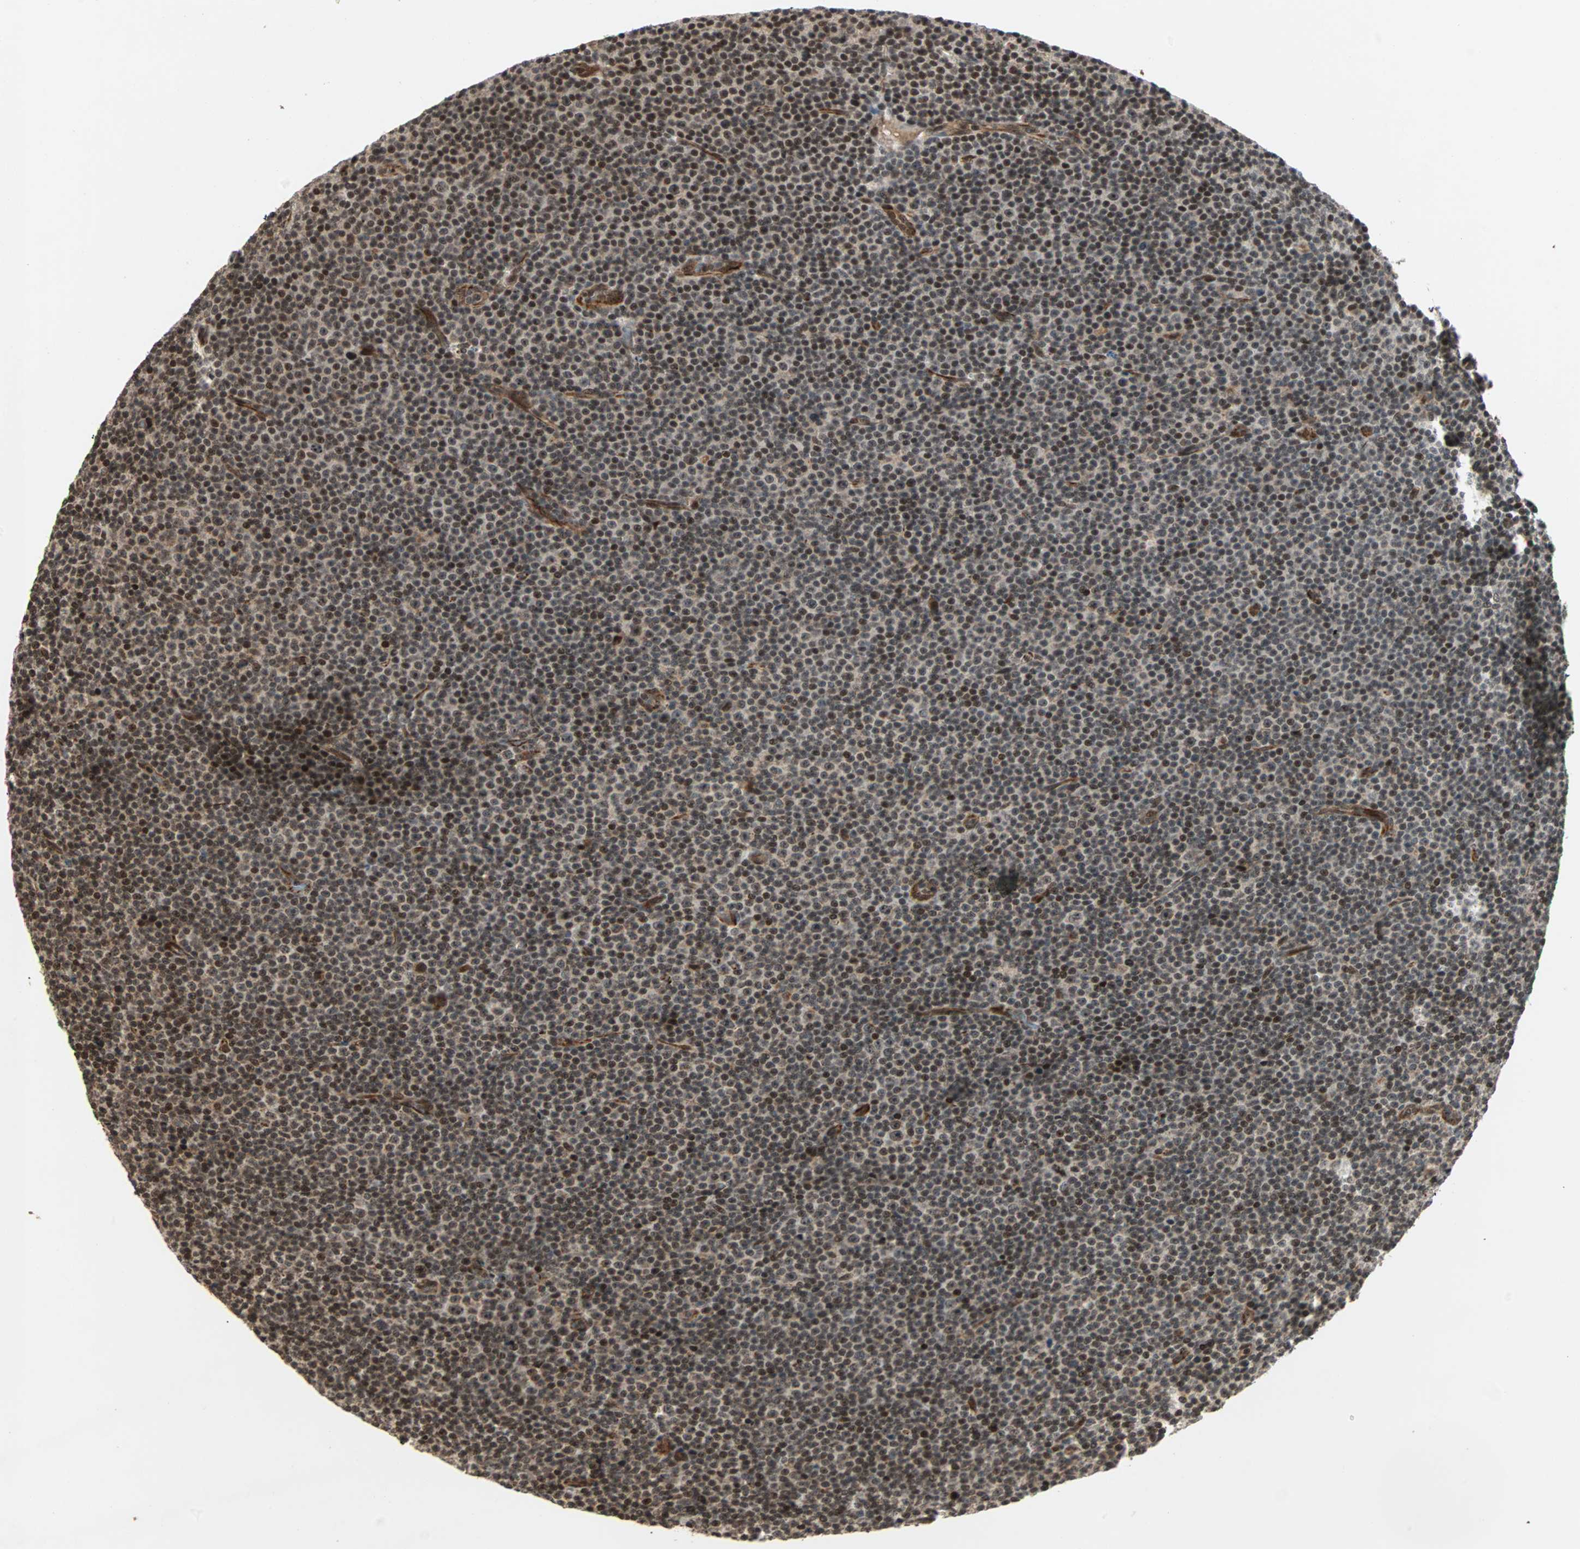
{"staining": {"intensity": "strong", "quantity": ">75%", "location": "nuclear"}, "tissue": "lymphoma", "cell_type": "Tumor cells", "image_type": "cancer", "snomed": [{"axis": "morphology", "description": "Malignant lymphoma, non-Hodgkin's type, Low grade"}, {"axis": "topography", "description": "Lymph node"}], "caption": "Immunohistochemical staining of low-grade malignant lymphoma, non-Hodgkin's type exhibits high levels of strong nuclear protein positivity in approximately >75% of tumor cells.", "gene": "ZBED9", "patient": {"sex": "female", "age": 67}}